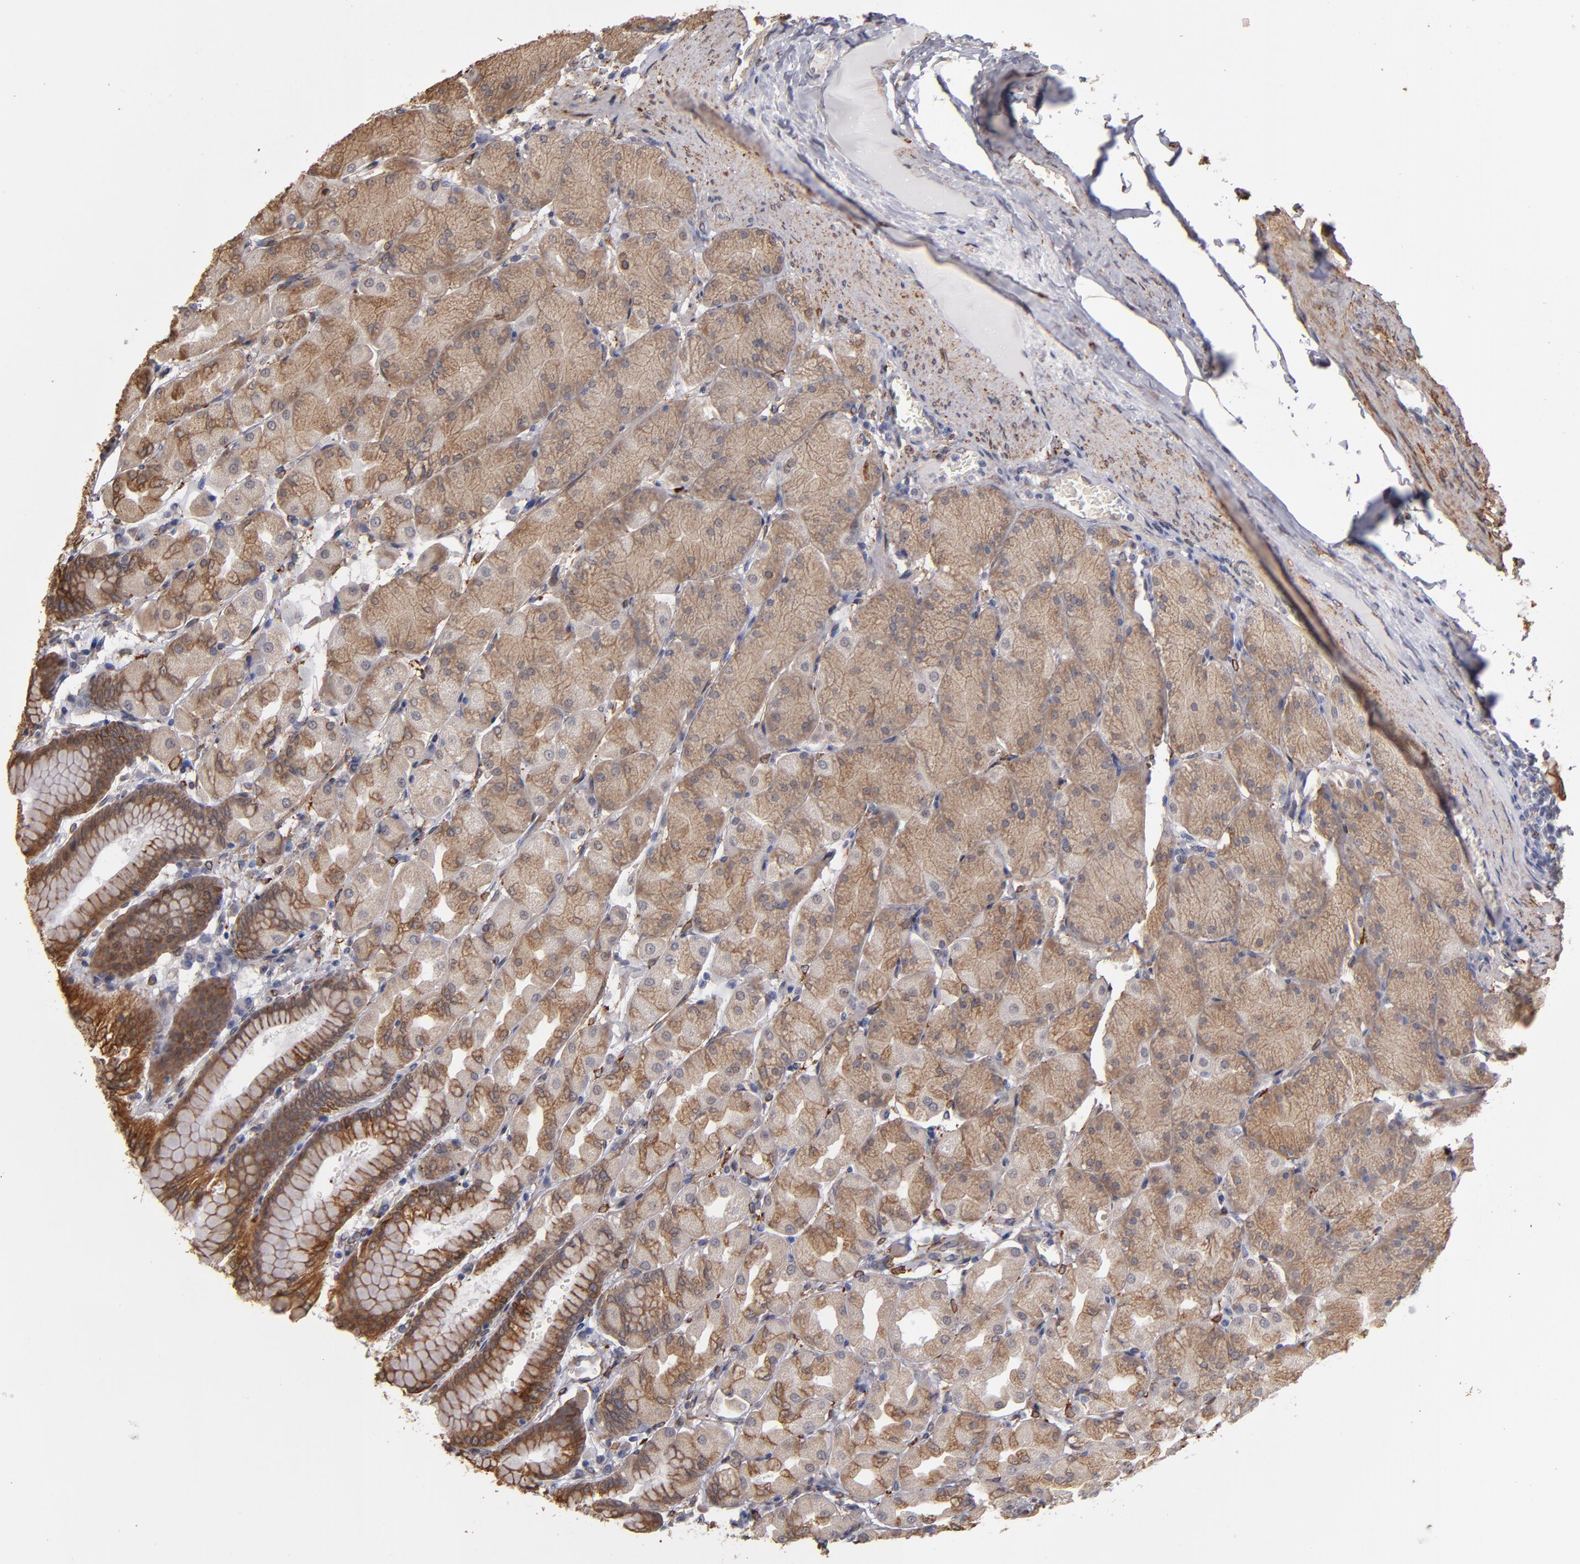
{"staining": {"intensity": "moderate", "quantity": ">75%", "location": "cytoplasmic/membranous"}, "tissue": "stomach", "cell_type": "Glandular cells", "image_type": "normal", "snomed": [{"axis": "morphology", "description": "Normal tissue, NOS"}, {"axis": "topography", "description": "Stomach, upper"}], "caption": "A histopathology image of human stomach stained for a protein demonstrates moderate cytoplasmic/membranous brown staining in glandular cells. The protein is shown in brown color, while the nuclei are stained blue.", "gene": "PGRMC1", "patient": {"sex": "female", "age": 56}}